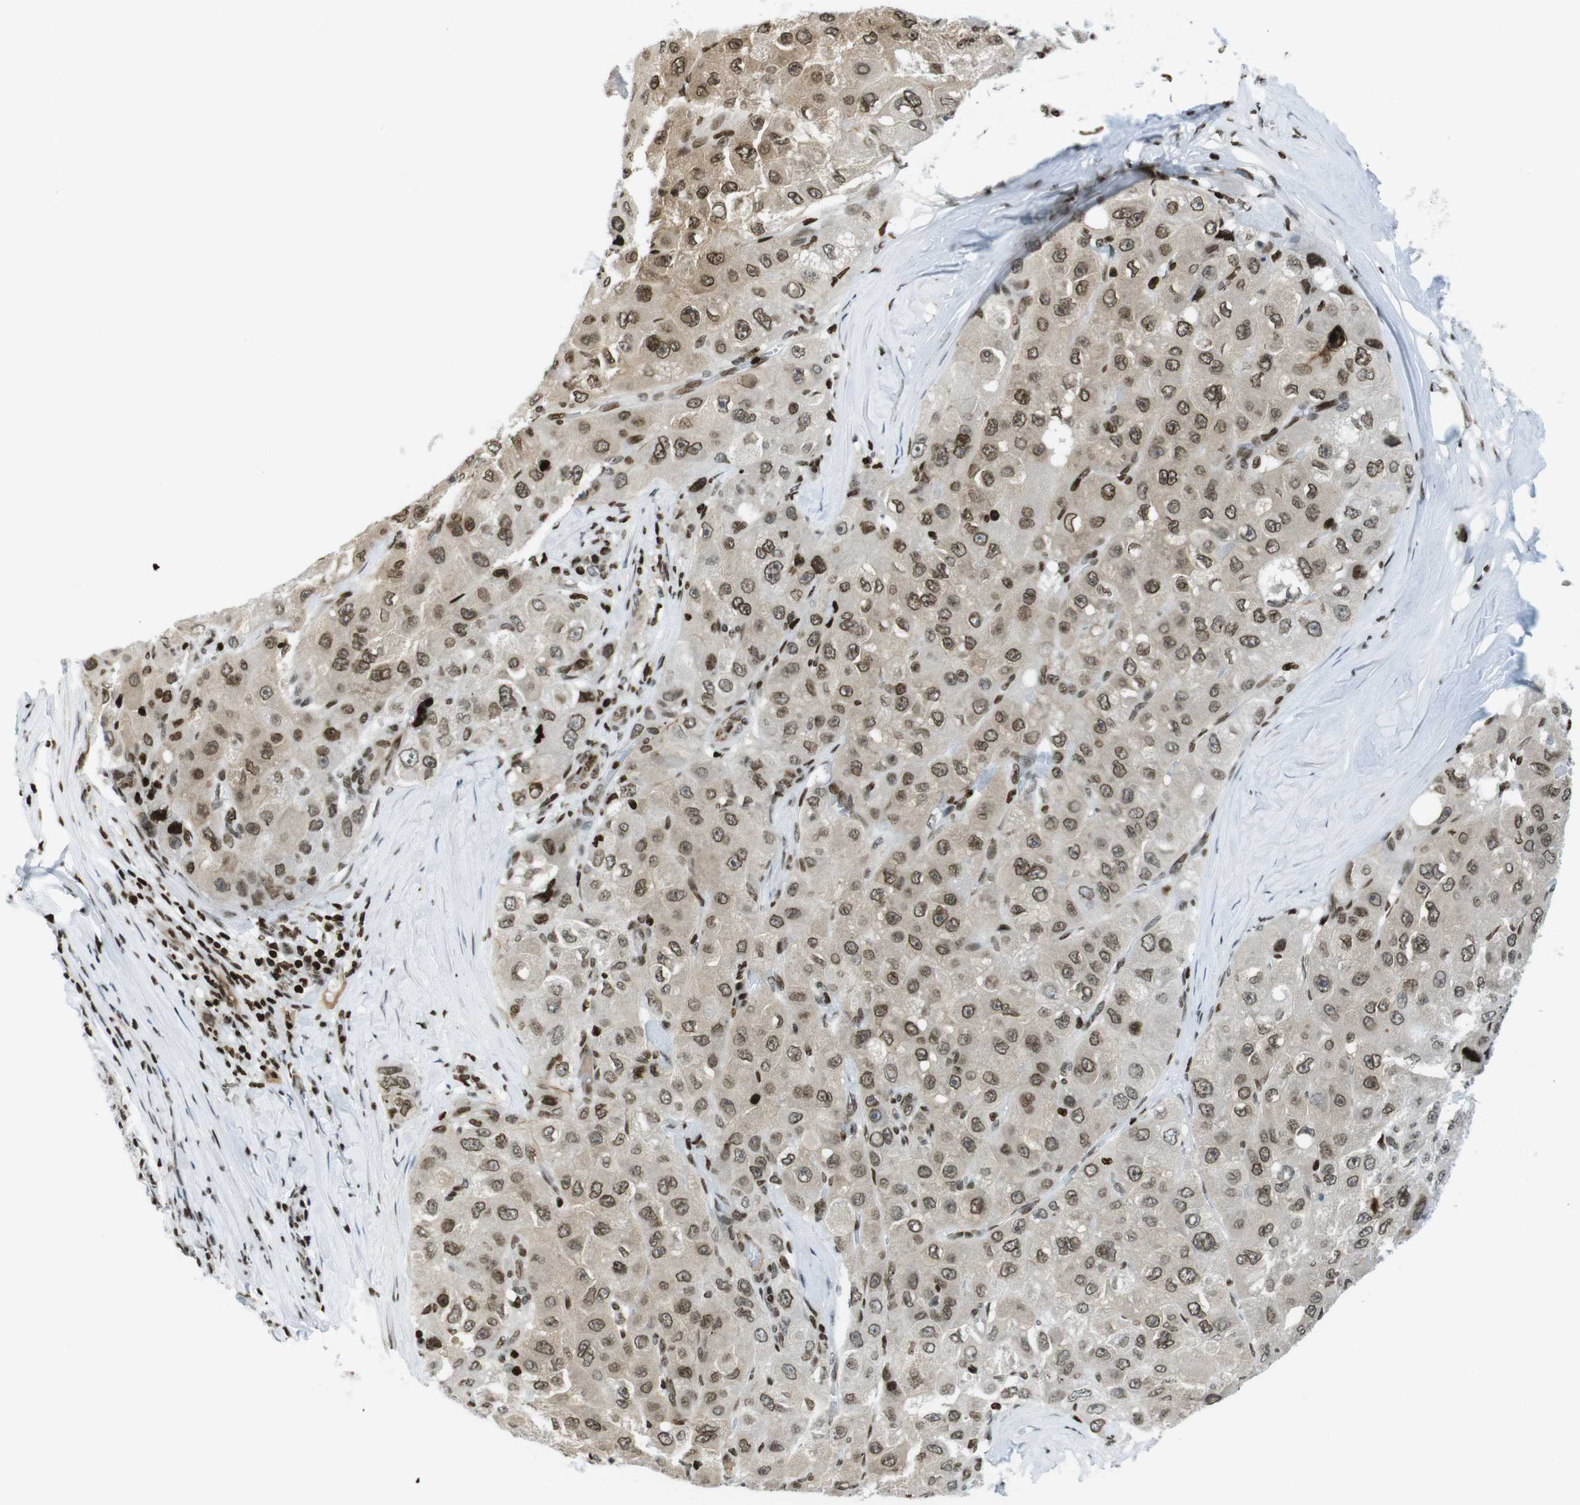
{"staining": {"intensity": "moderate", "quantity": ">75%", "location": "nuclear"}, "tissue": "liver cancer", "cell_type": "Tumor cells", "image_type": "cancer", "snomed": [{"axis": "morphology", "description": "Carcinoma, Hepatocellular, NOS"}, {"axis": "topography", "description": "Liver"}], "caption": "Moderate nuclear protein positivity is seen in approximately >75% of tumor cells in liver cancer.", "gene": "H2AC8", "patient": {"sex": "male", "age": 80}}